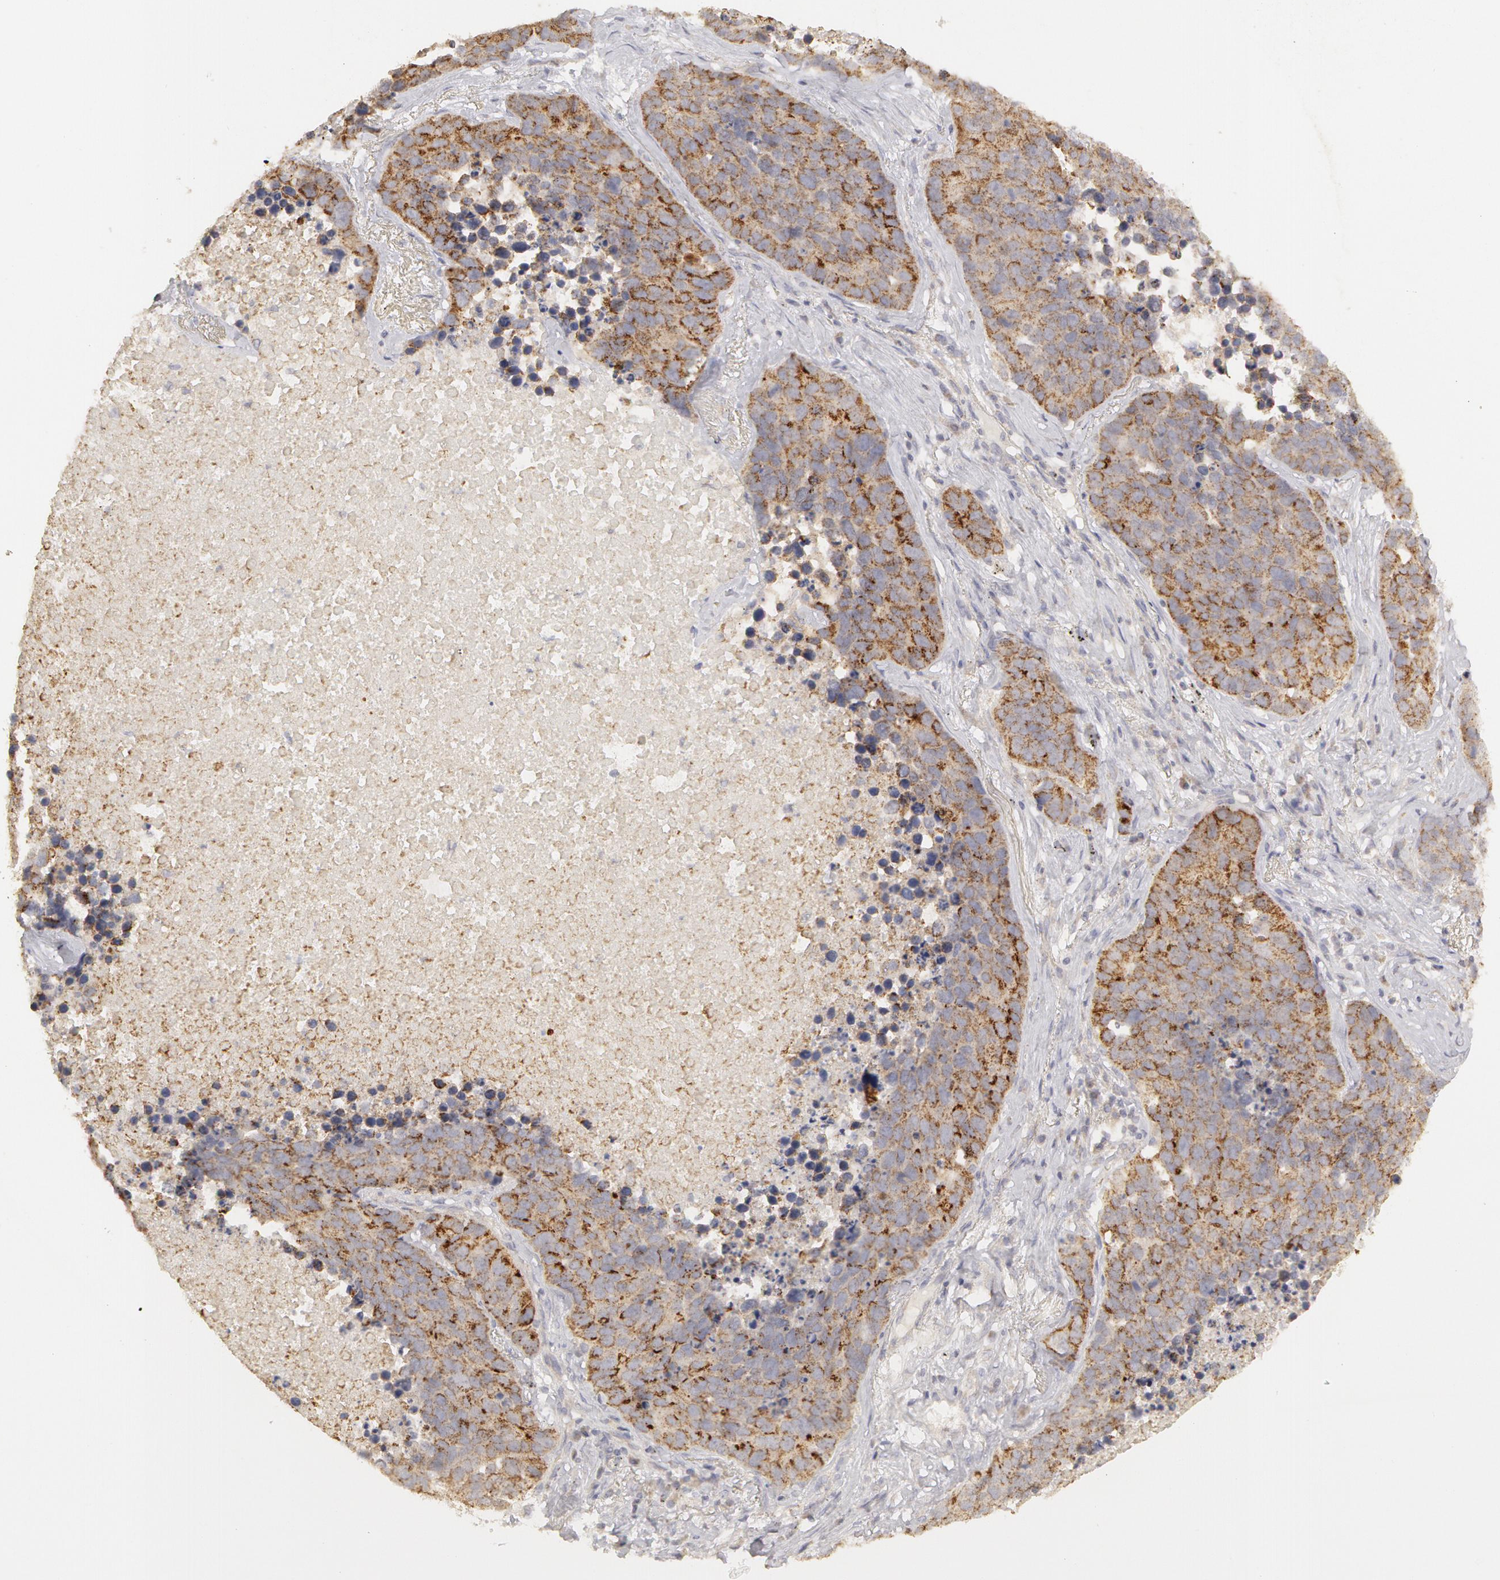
{"staining": {"intensity": "moderate", "quantity": "25%-75%", "location": "cytoplasmic/membranous"}, "tissue": "lung cancer", "cell_type": "Tumor cells", "image_type": "cancer", "snomed": [{"axis": "morphology", "description": "Carcinoid, malignant, NOS"}, {"axis": "topography", "description": "Lung"}], "caption": "Immunohistochemical staining of lung malignant carcinoid reveals medium levels of moderate cytoplasmic/membranous protein expression in approximately 25%-75% of tumor cells. (DAB IHC, brown staining for protein, blue staining for nuclei).", "gene": "ADPRH", "patient": {"sex": "male", "age": 60}}